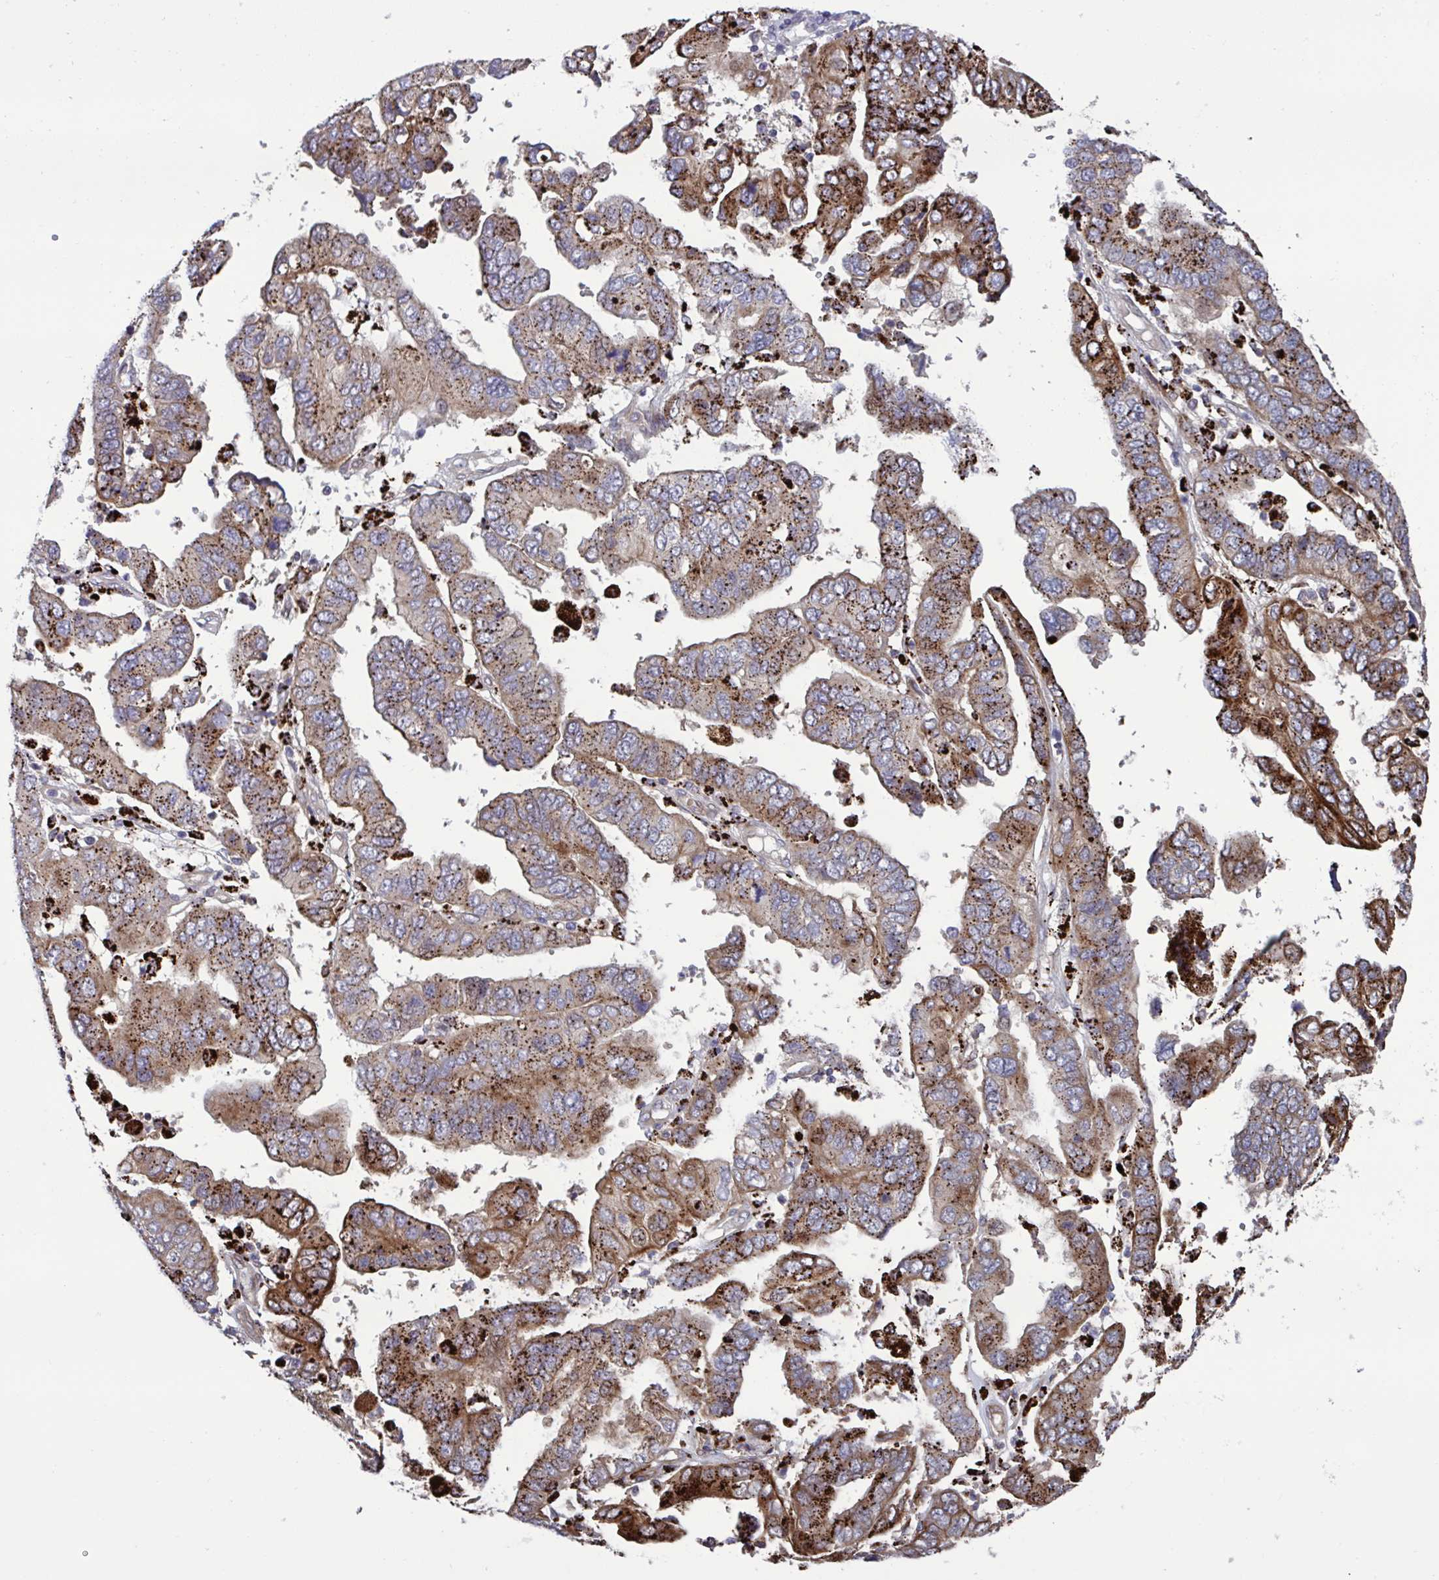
{"staining": {"intensity": "strong", "quantity": ">75%", "location": "cytoplasmic/membranous"}, "tissue": "ovarian cancer", "cell_type": "Tumor cells", "image_type": "cancer", "snomed": [{"axis": "morphology", "description": "Cystadenocarcinoma, serous, NOS"}, {"axis": "topography", "description": "Ovary"}], "caption": "There is high levels of strong cytoplasmic/membranous expression in tumor cells of serous cystadenocarcinoma (ovarian), as demonstrated by immunohistochemical staining (brown color).", "gene": "GLTP", "patient": {"sex": "female", "age": 79}}